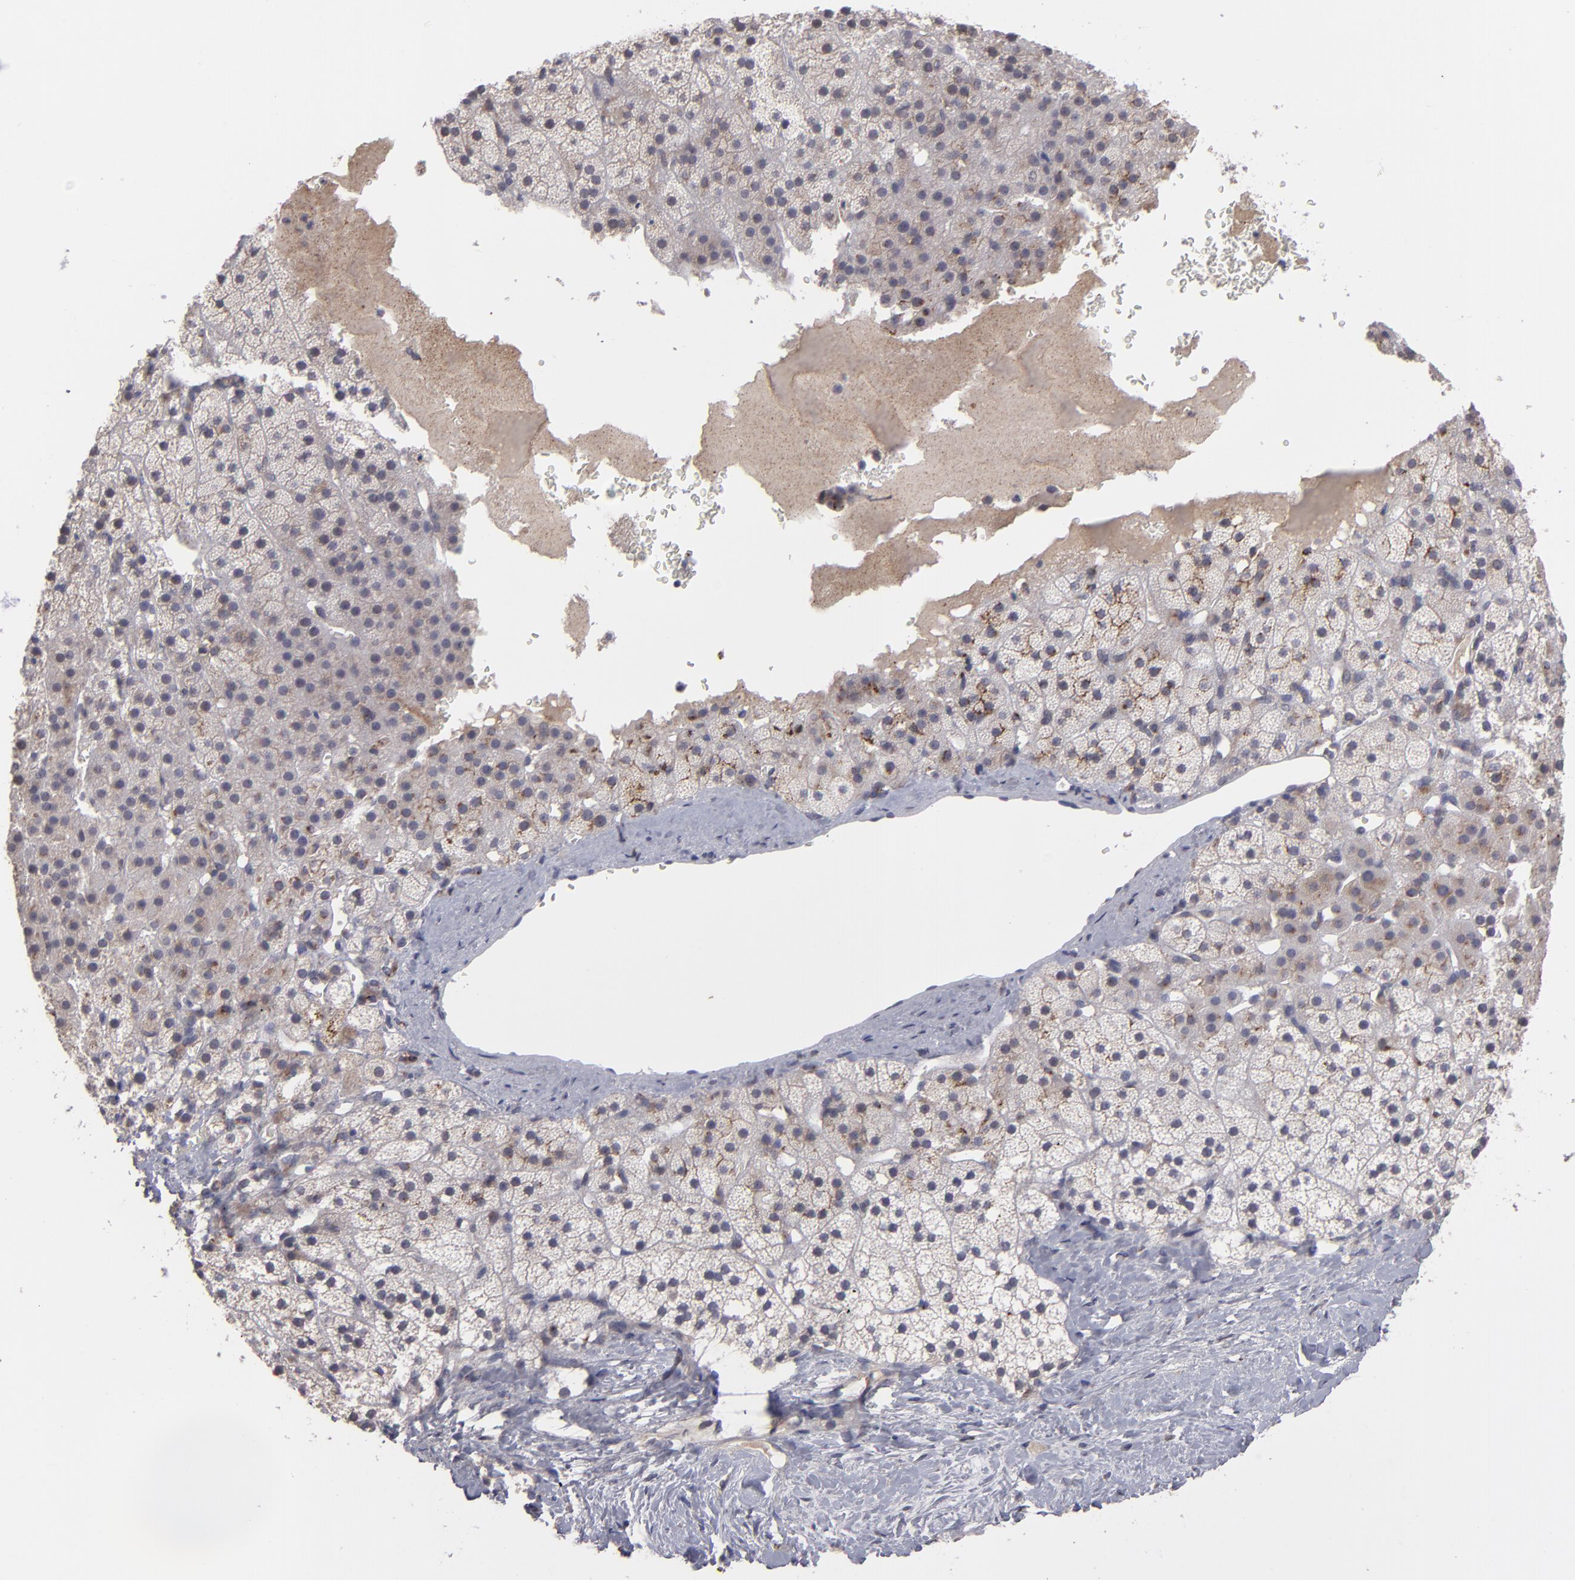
{"staining": {"intensity": "moderate", "quantity": "<25%", "location": "cytoplasmic/membranous"}, "tissue": "adrenal gland", "cell_type": "Glandular cells", "image_type": "normal", "snomed": [{"axis": "morphology", "description": "Normal tissue, NOS"}, {"axis": "topography", "description": "Adrenal gland"}], "caption": "Moderate cytoplasmic/membranous protein staining is seen in about <25% of glandular cells in adrenal gland.", "gene": "IL12A", "patient": {"sex": "male", "age": 35}}